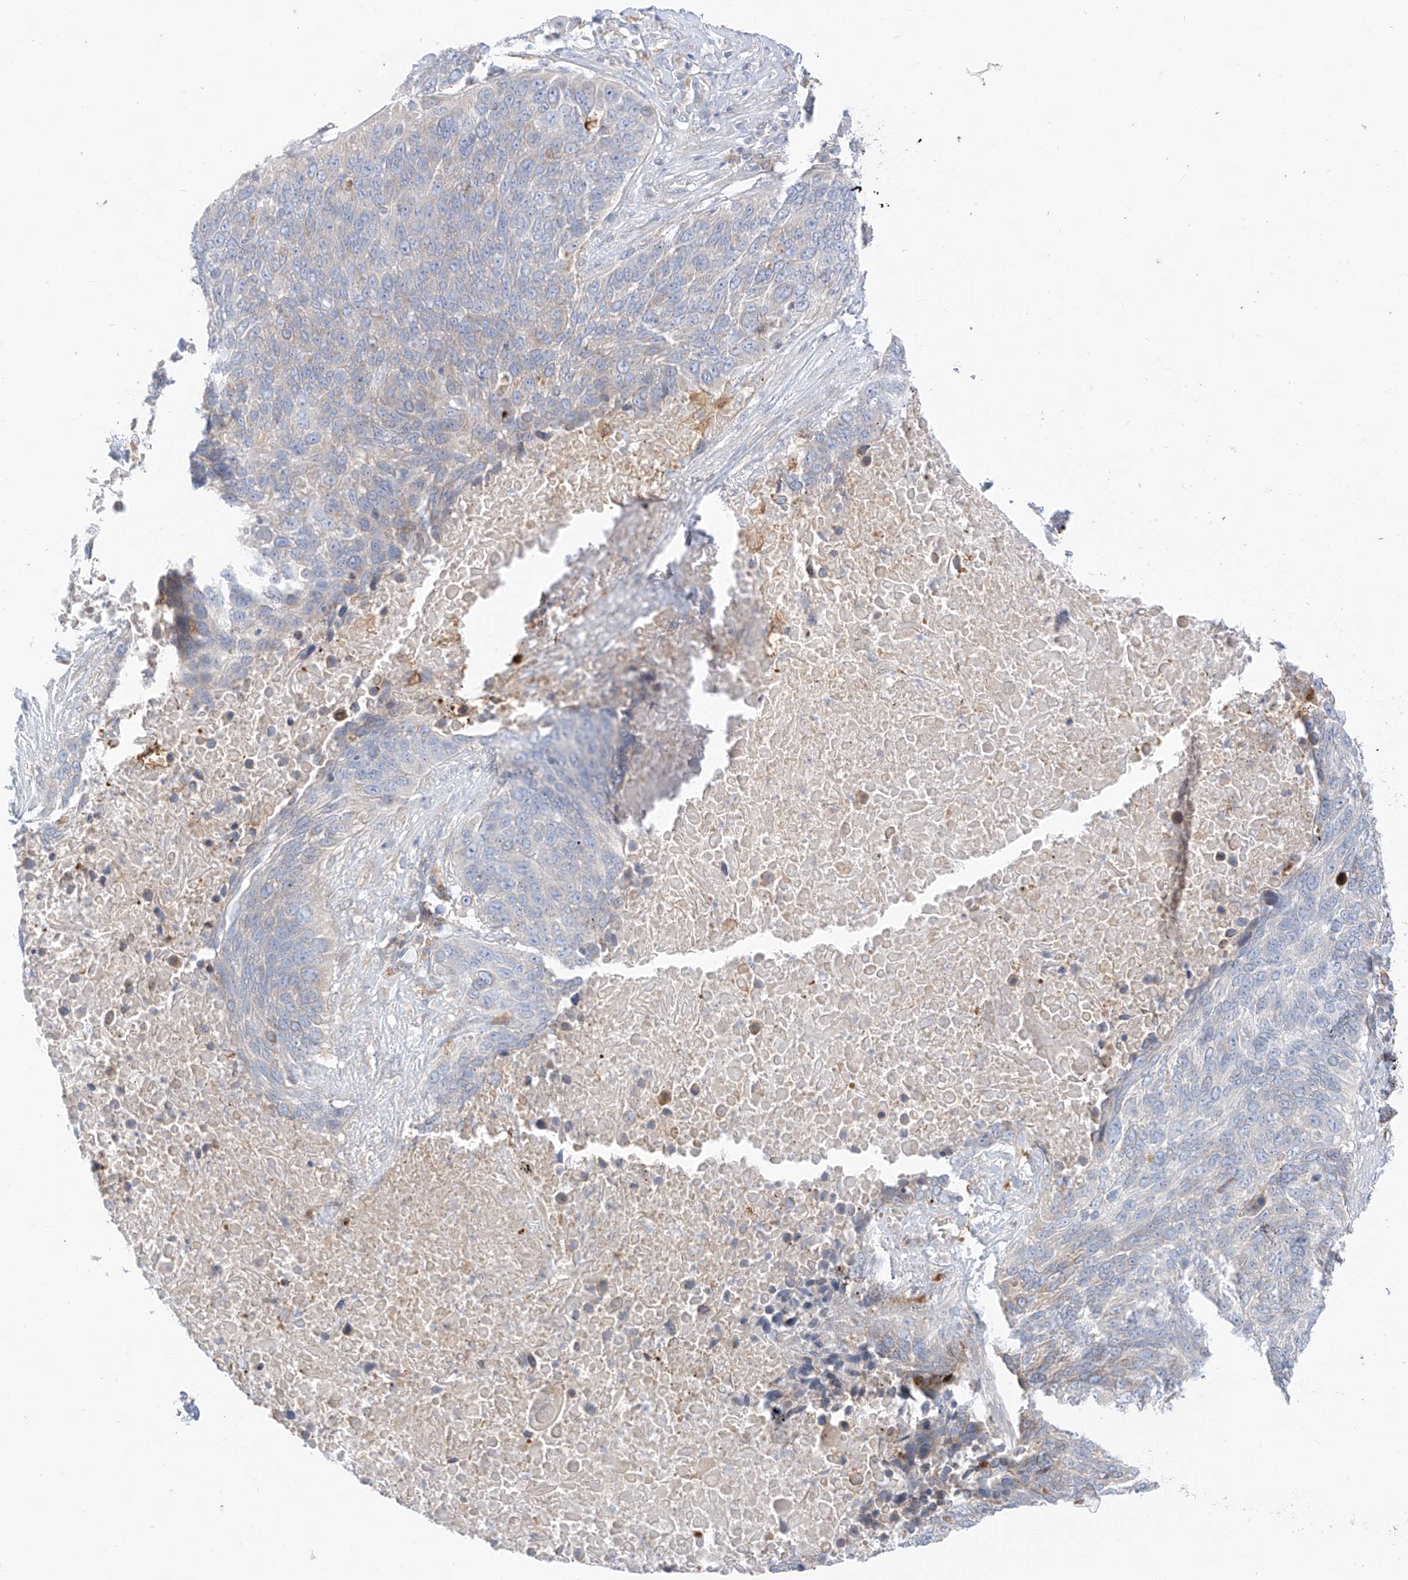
{"staining": {"intensity": "negative", "quantity": "none", "location": "none"}, "tissue": "lung cancer", "cell_type": "Tumor cells", "image_type": "cancer", "snomed": [{"axis": "morphology", "description": "Squamous cell carcinoma, NOS"}, {"axis": "topography", "description": "Lung"}], "caption": "This is an IHC histopathology image of squamous cell carcinoma (lung). There is no staining in tumor cells.", "gene": "PCYOX1", "patient": {"sex": "male", "age": 66}}